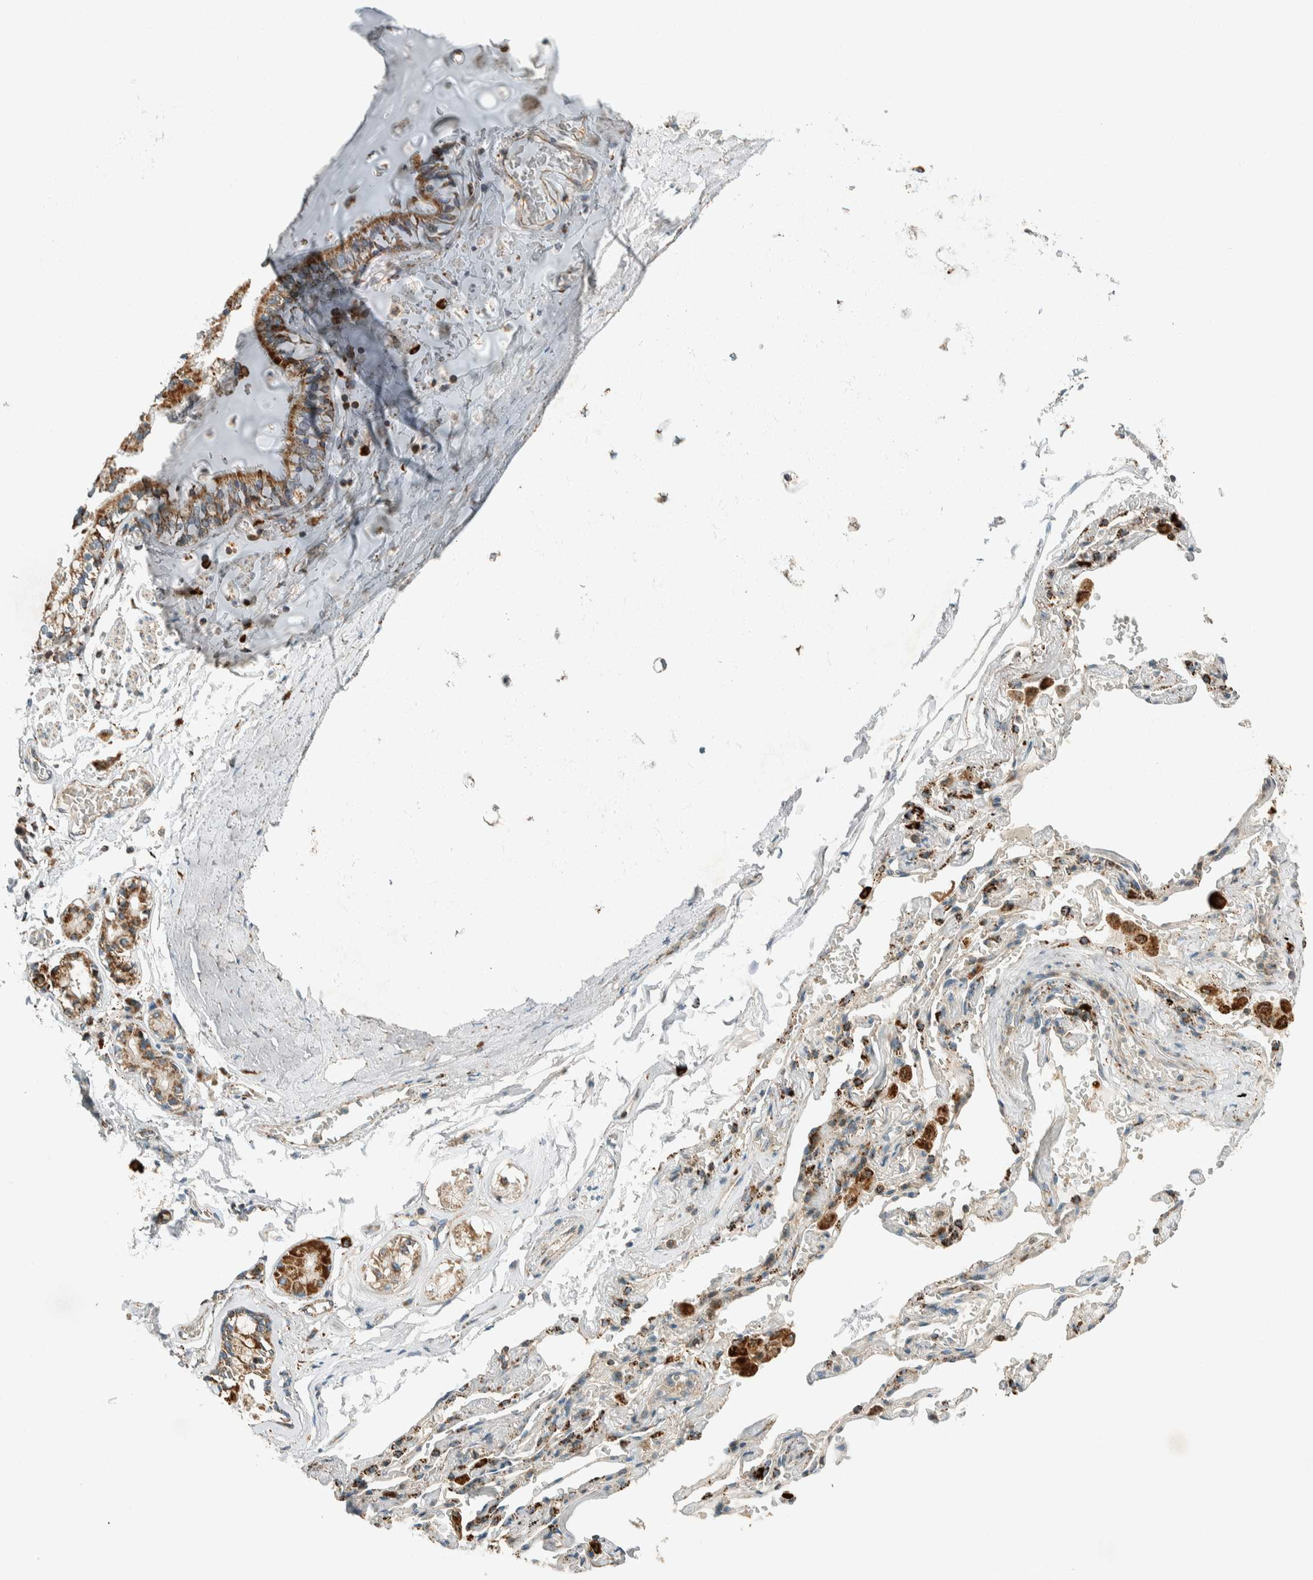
{"staining": {"intensity": "moderate", "quantity": ">75%", "location": "cytoplasmic/membranous"}, "tissue": "adipose tissue", "cell_type": "Adipocytes", "image_type": "normal", "snomed": [{"axis": "morphology", "description": "Normal tissue, NOS"}, {"axis": "topography", "description": "Cartilage tissue"}, {"axis": "topography", "description": "Lung"}], "caption": "Adipocytes demonstrate medium levels of moderate cytoplasmic/membranous positivity in approximately >75% of cells in normal adipose tissue. Immunohistochemistry stains the protein of interest in brown and the nuclei are stained blue.", "gene": "SPAG5", "patient": {"sex": "female", "age": 77}}